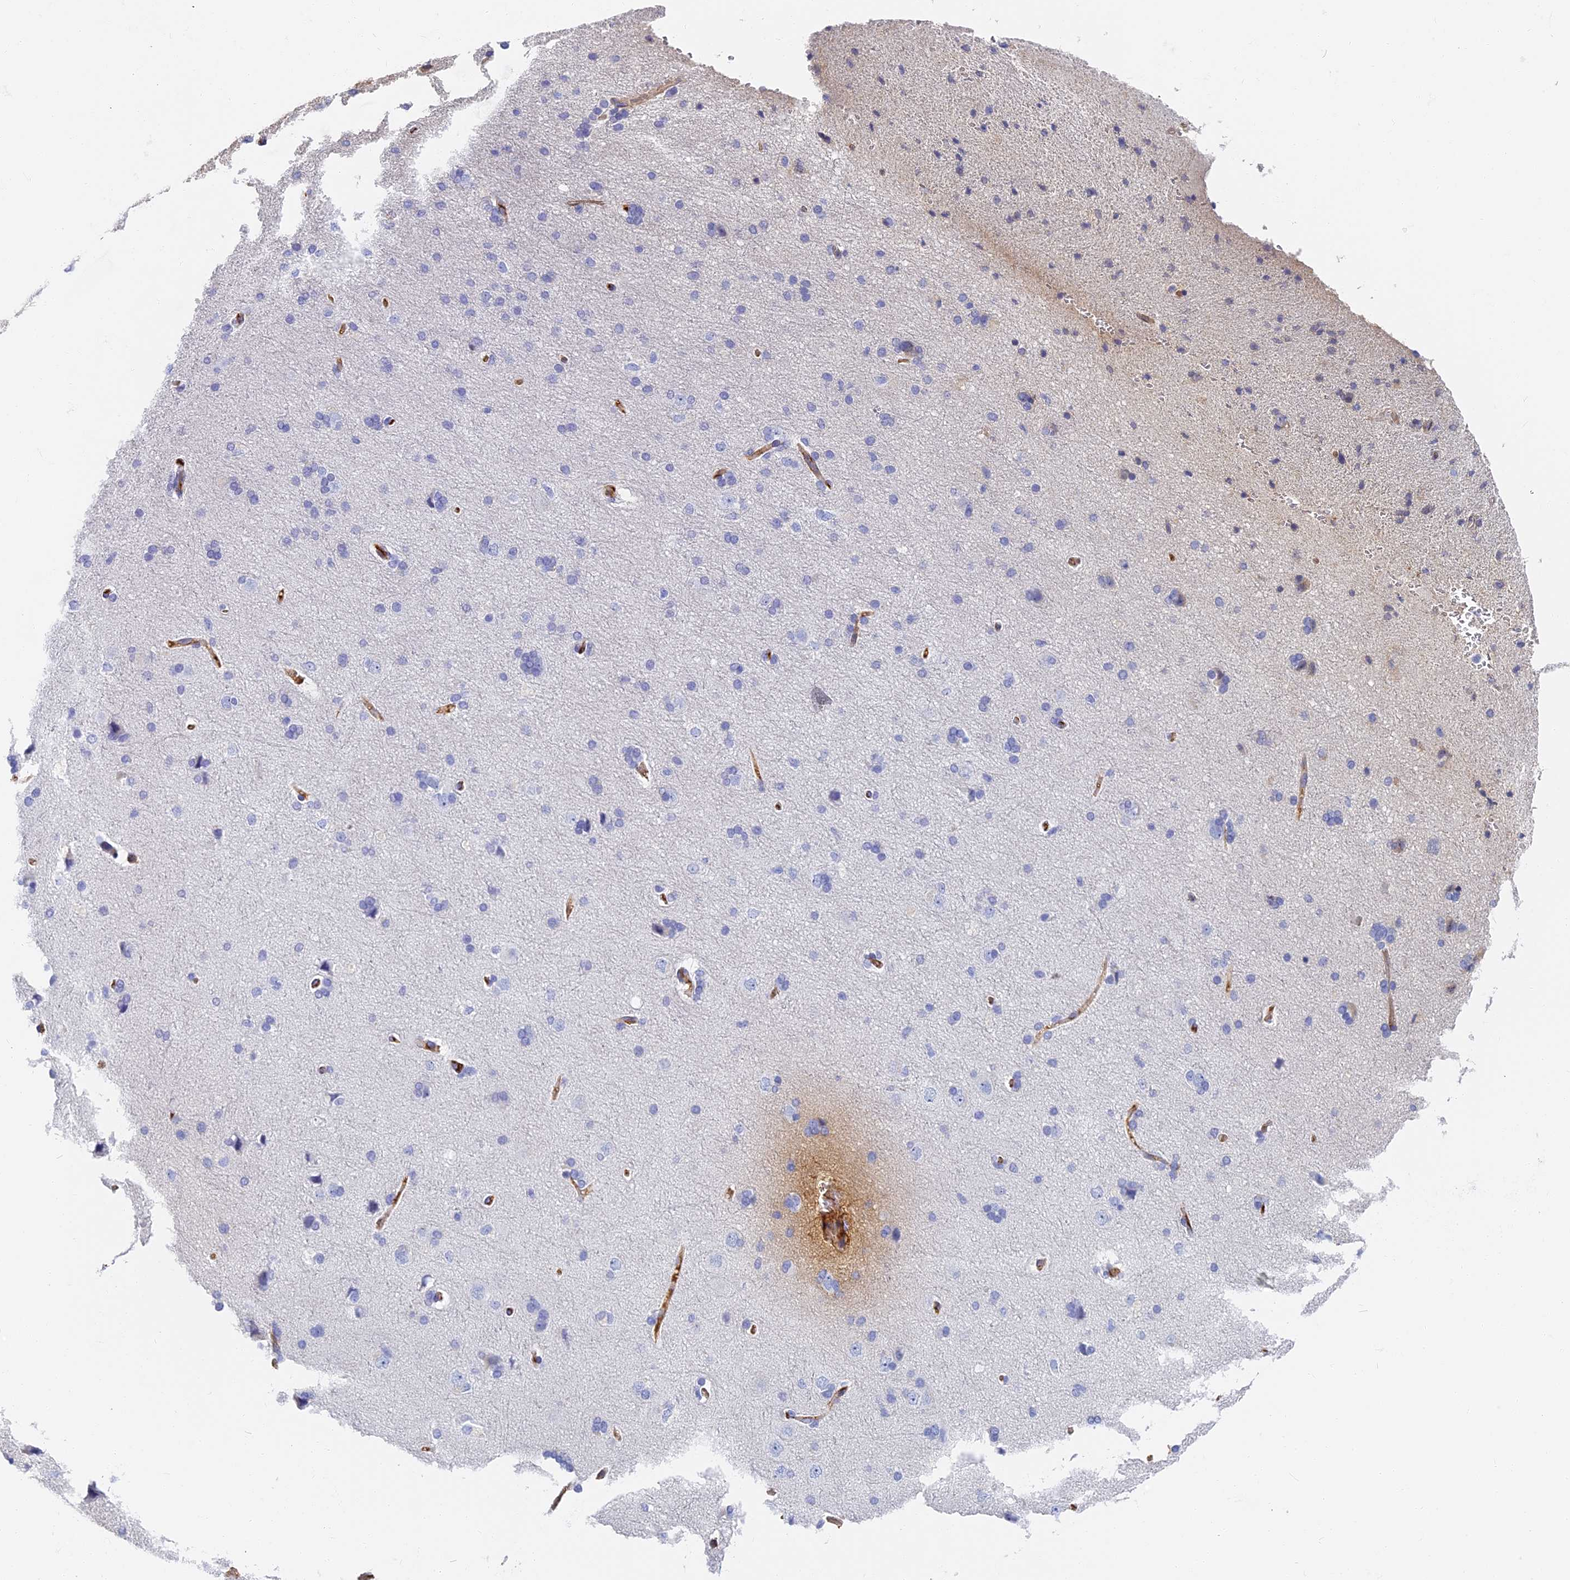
{"staining": {"intensity": "negative", "quantity": "none", "location": "none"}, "tissue": "cerebral cortex", "cell_type": "Endothelial cells", "image_type": "normal", "snomed": [{"axis": "morphology", "description": "Normal tissue, NOS"}, {"axis": "topography", "description": "Cerebral cortex"}], "caption": "Immunohistochemical staining of benign human cerebral cortex displays no significant staining in endothelial cells. The staining is performed using DAB brown chromogen with nuclei counter-stained in using hematoxylin.", "gene": "ITIH1", "patient": {"sex": "male", "age": 62}}